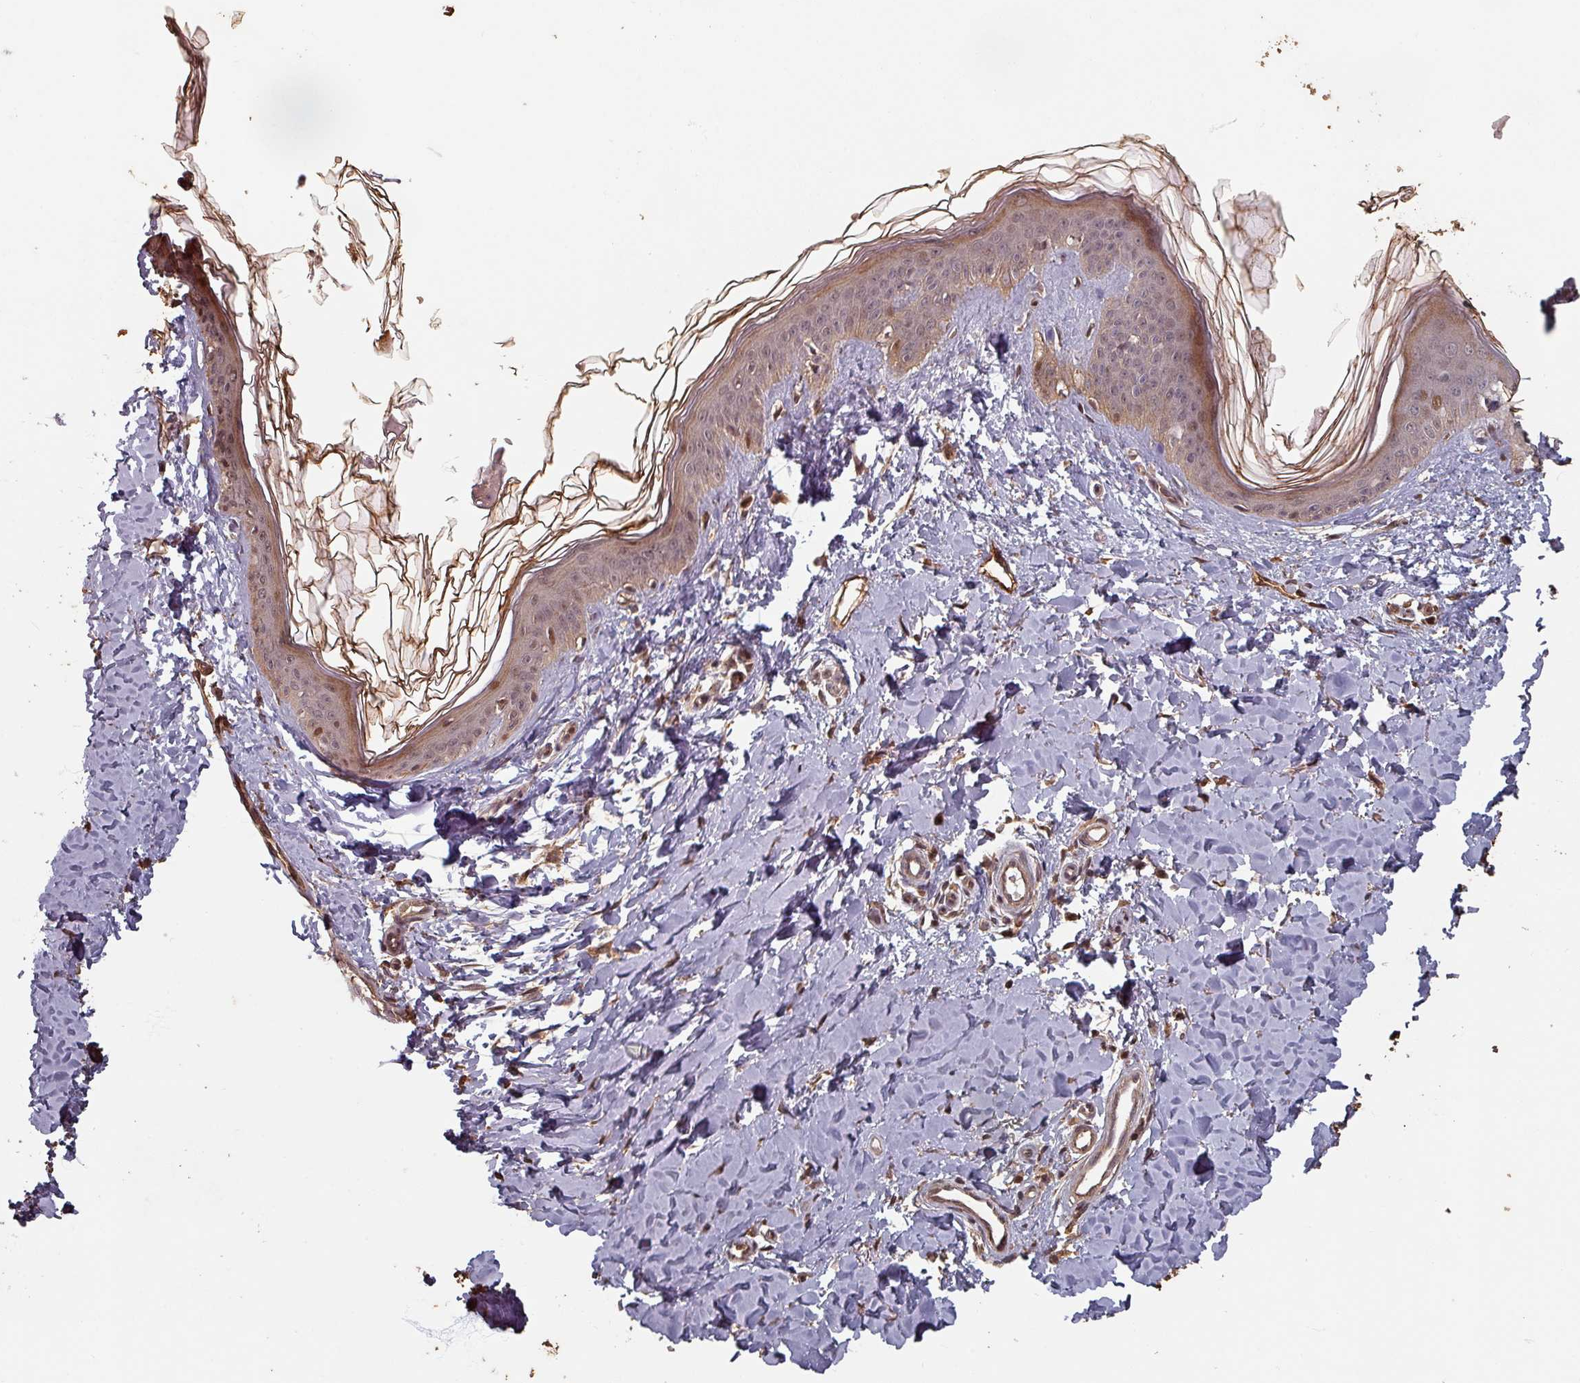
{"staining": {"intensity": "strong", "quantity": ">75%", "location": "cytoplasmic/membranous,nuclear"}, "tissue": "skin", "cell_type": "Fibroblasts", "image_type": "normal", "snomed": [{"axis": "morphology", "description": "Normal tissue, NOS"}, {"axis": "topography", "description": "Skin"}], "caption": "IHC photomicrograph of unremarkable skin: human skin stained using IHC reveals high levels of strong protein expression localized specifically in the cytoplasmic/membranous,nuclear of fibroblasts, appearing as a cytoplasmic/membranous,nuclear brown color.", "gene": "EID1", "patient": {"sex": "female", "age": 41}}